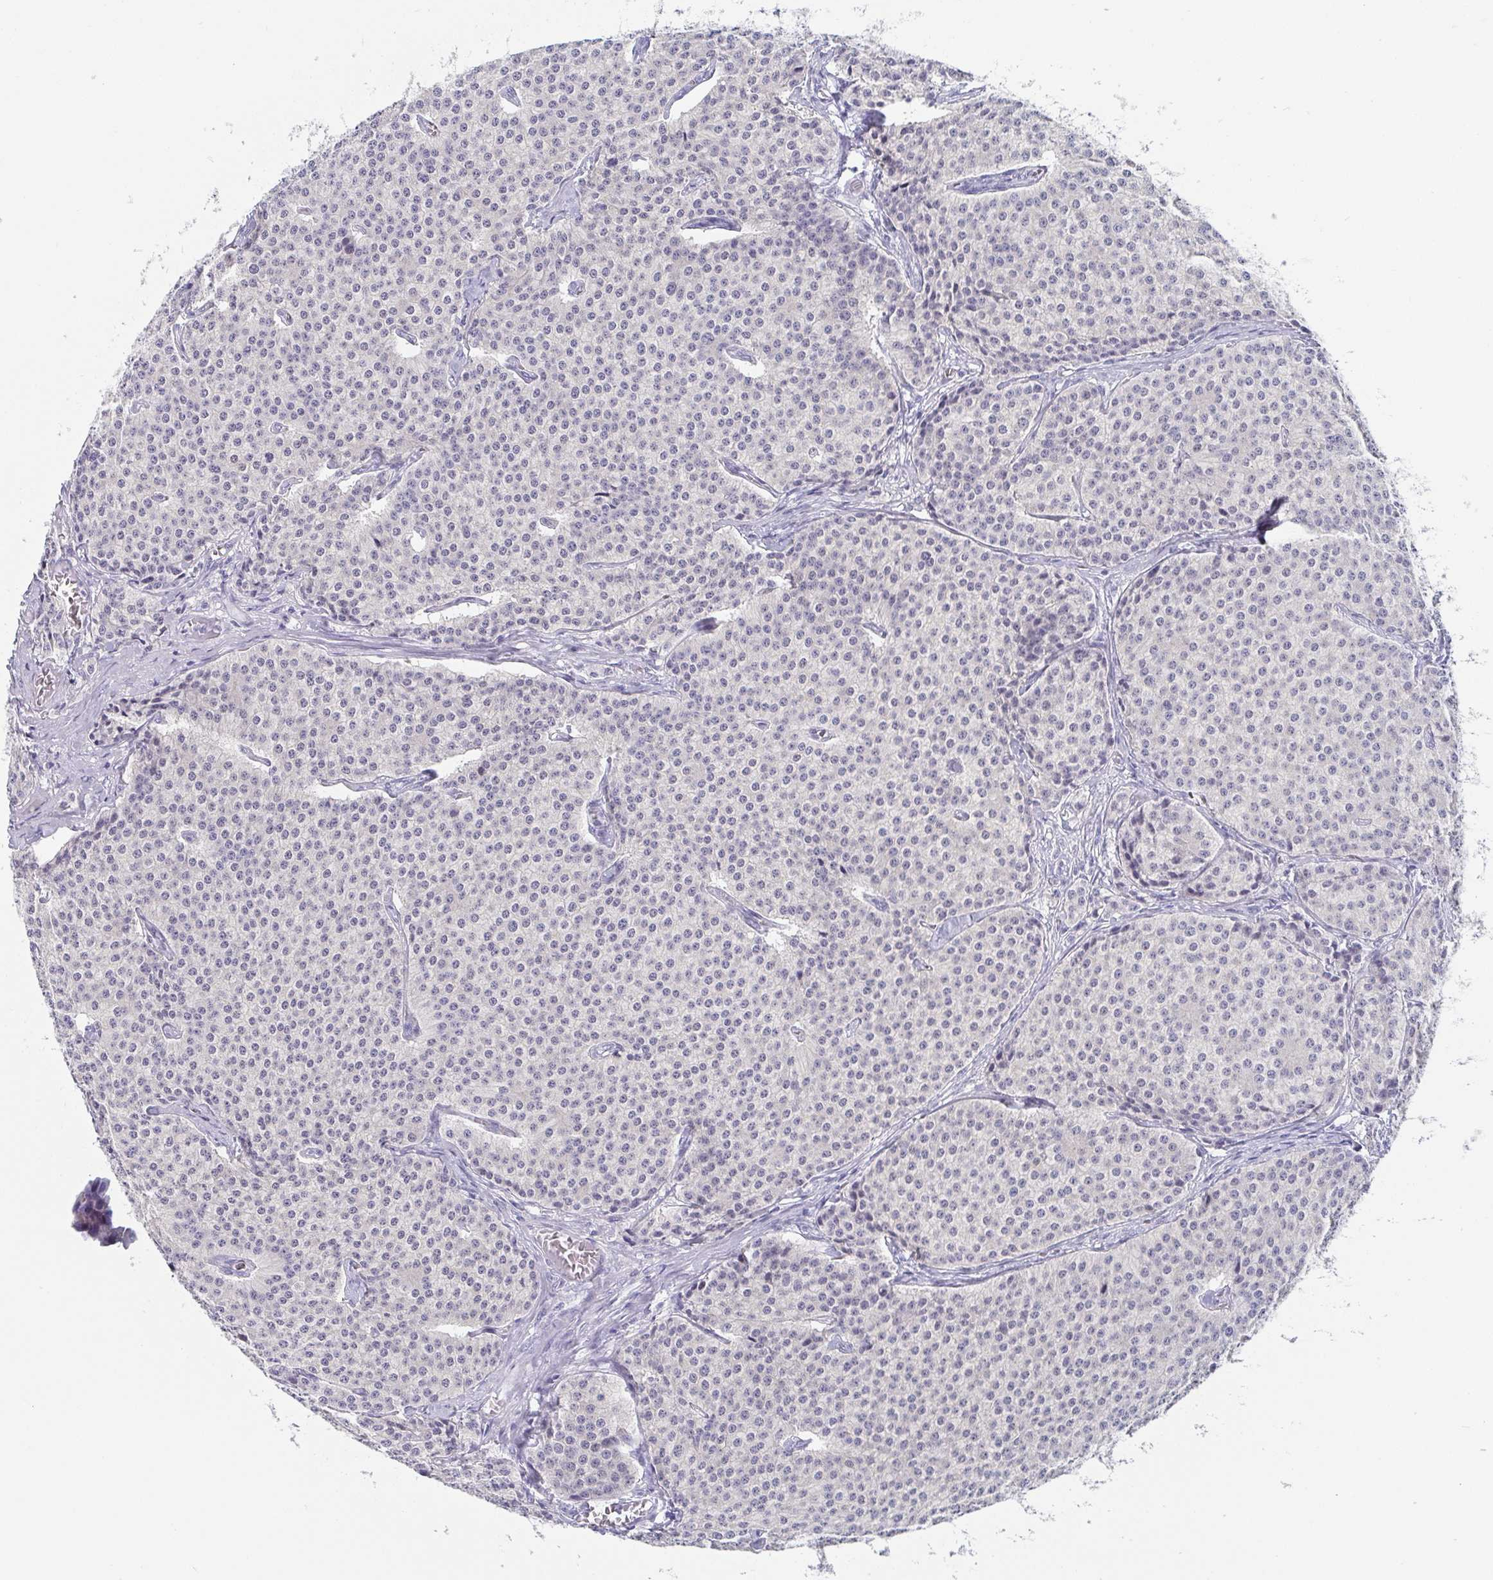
{"staining": {"intensity": "negative", "quantity": "none", "location": "none"}, "tissue": "carcinoid", "cell_type": "Tumor cells", "image_type": "cancer", "snomed": [{"axis": "morphology", "description": "Carcinoid, malignant, NOS"}, {"axis": "topography", "description": "Small intestine"}], "caption": "High power microscopy image of an immunohistochemistry photomicrograph of carcinoid, revealing no significant expression in tumor cells. (DAB (3,3'-diaminobenzidine) immunohistochemistry with hematoxylin counter stain).", "gene": "SCGN", "patient": {"sex": "female", "age": 64}}